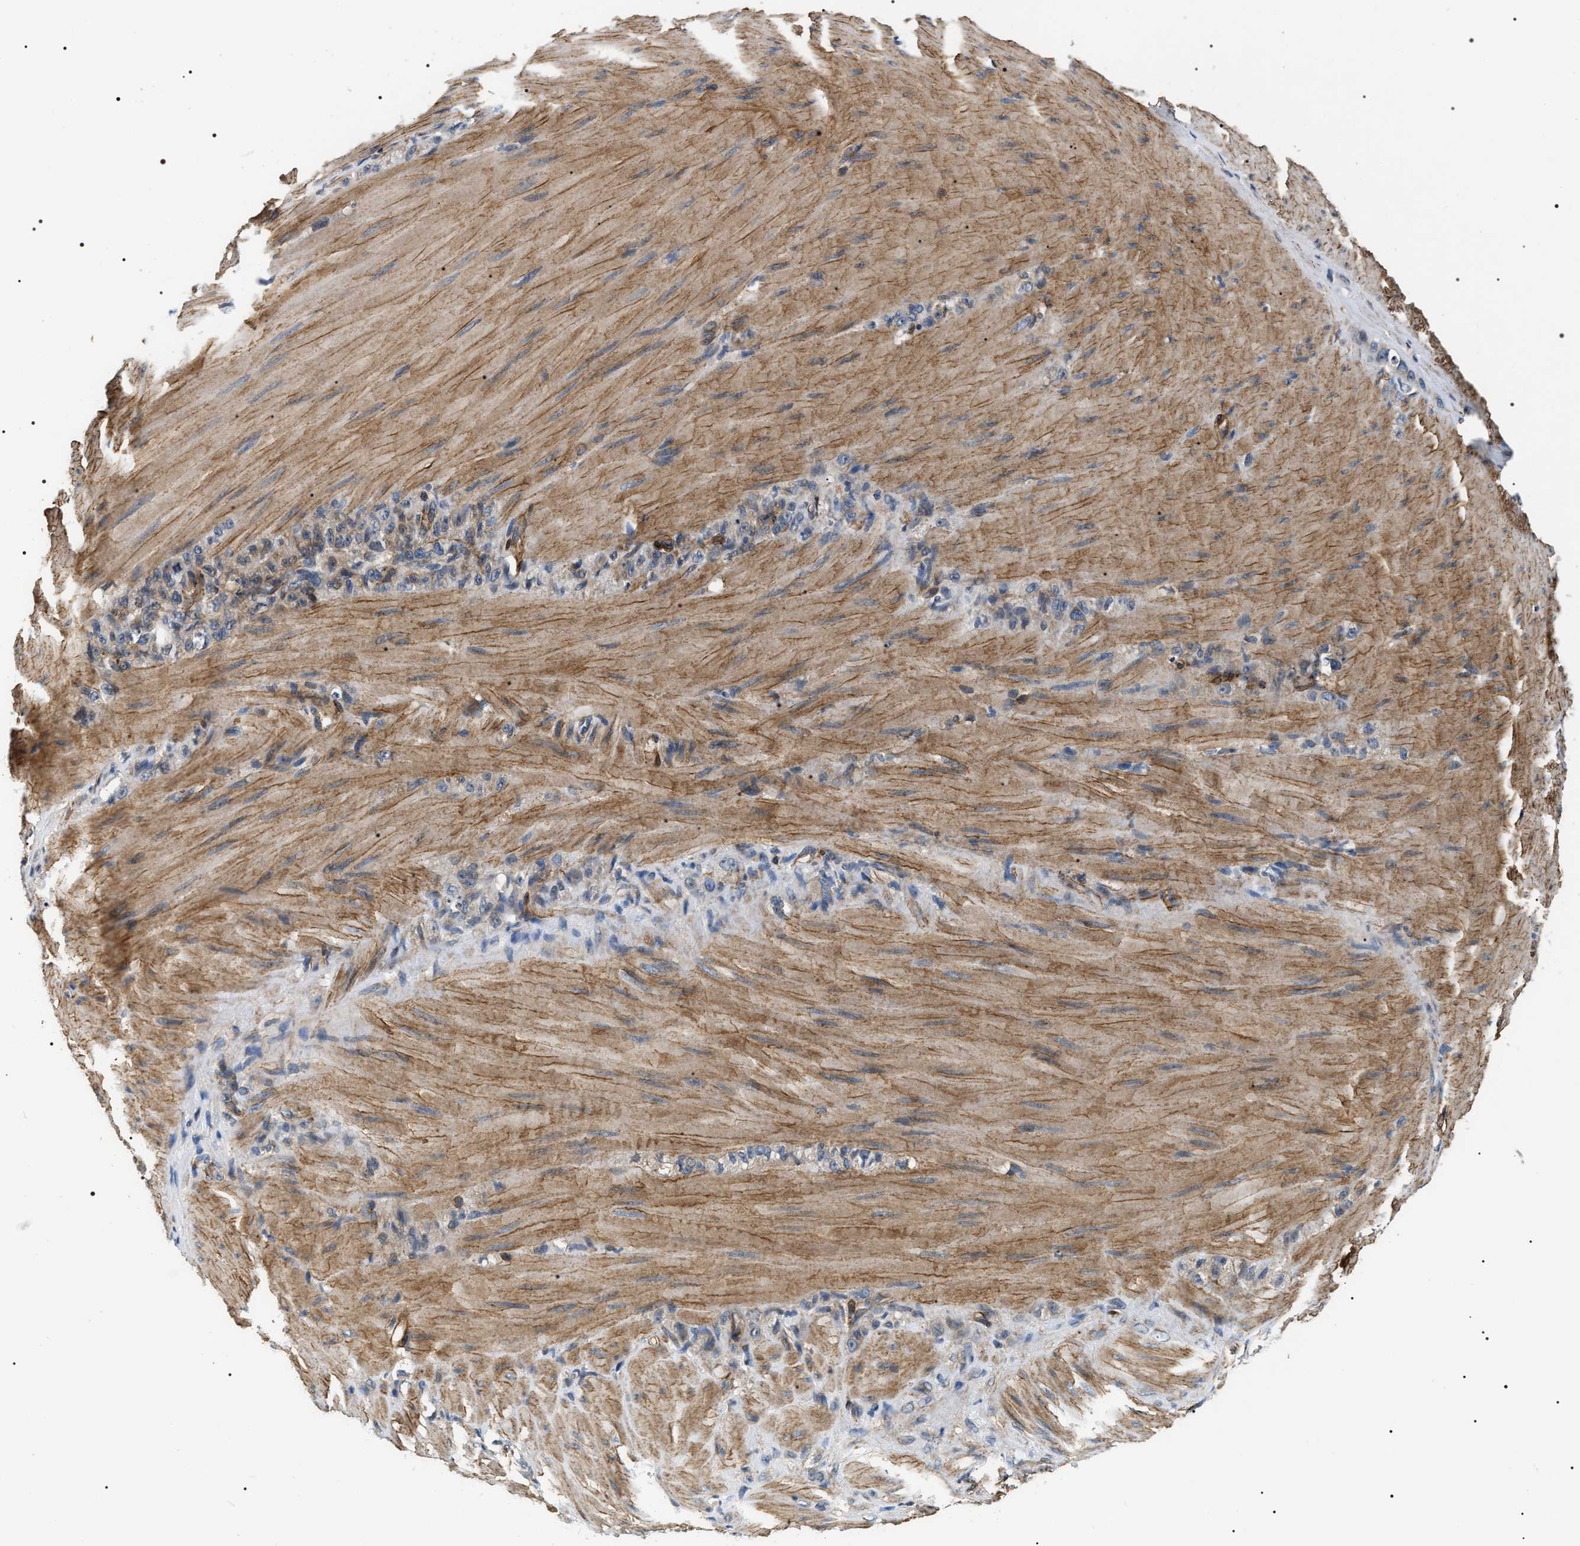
{"staining": {"intensity": "negative", "quantity": "none", "location": "none"}, "tissue": "stomach cancer", "cell_type": "Tumor cells", "image_type": "cancer", "snomed": [{"axis": "morphology", "description": "Normal tissue, NOS"}, {"axis": "morphology", "description": "Adenocarcinoma, NOS"}, {"axis": "topography", "description": "Stomach"}], "caption": "Micrograph shows no significant protein staining in tumor cells of adenocarcinoma (stomach).", "gene": "ZC3HAV1L", "patient": {"sex": "male", "age": 82}}